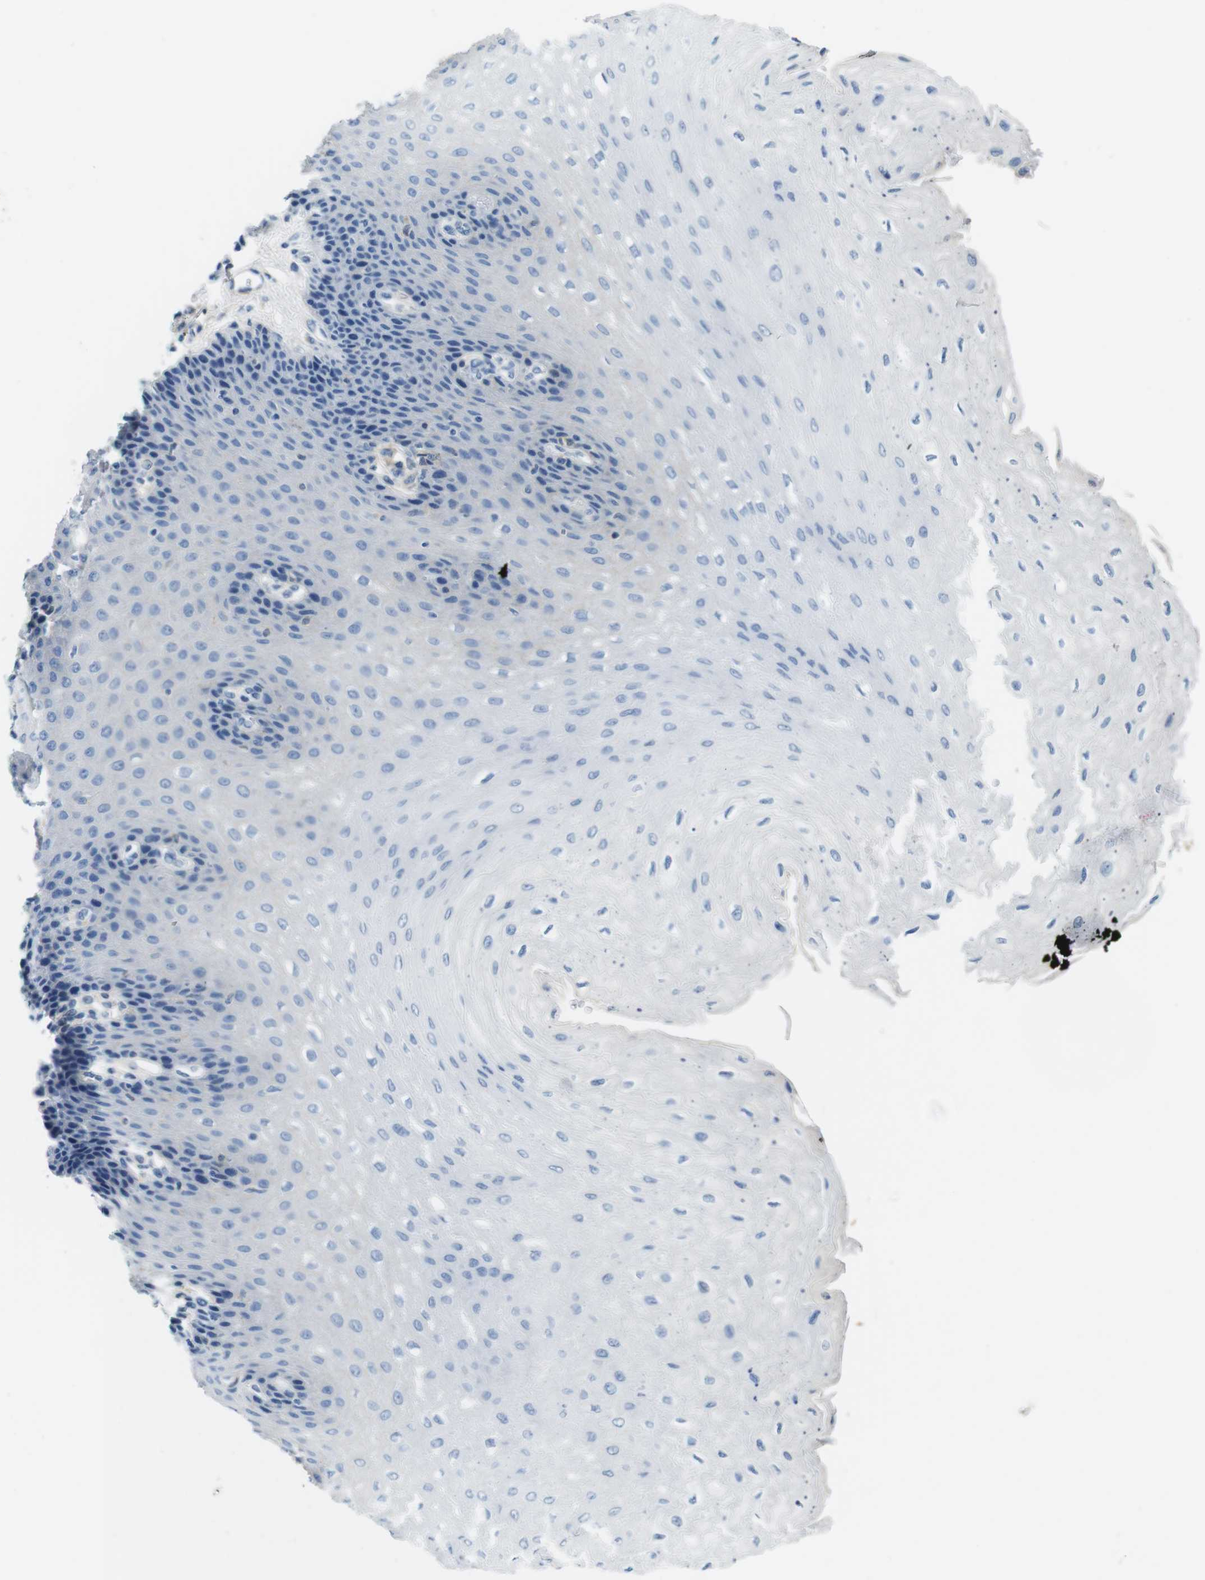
{"staining": {"intensity": "negative", "quantity": "none", "location": "none"}, "tissue": "esophagus", "cell_type": "Squamous epithelial cells", "image_type": "normal", "snomed": [{"axis": "morphology", "description": "Normal tissue, NOS"}, {"axis": "topography", "description": "Esophagus"}], "caption": "Immunohistochemistry (IHC) image of unremarkable esophagus: esophagus stained with DAB (3,3'-diaminobenzidine) exhibits no significant protein staining in squamous epithelial cells.", "gene": "IGHD", "patient": {"sex": "female", "age": 72}}